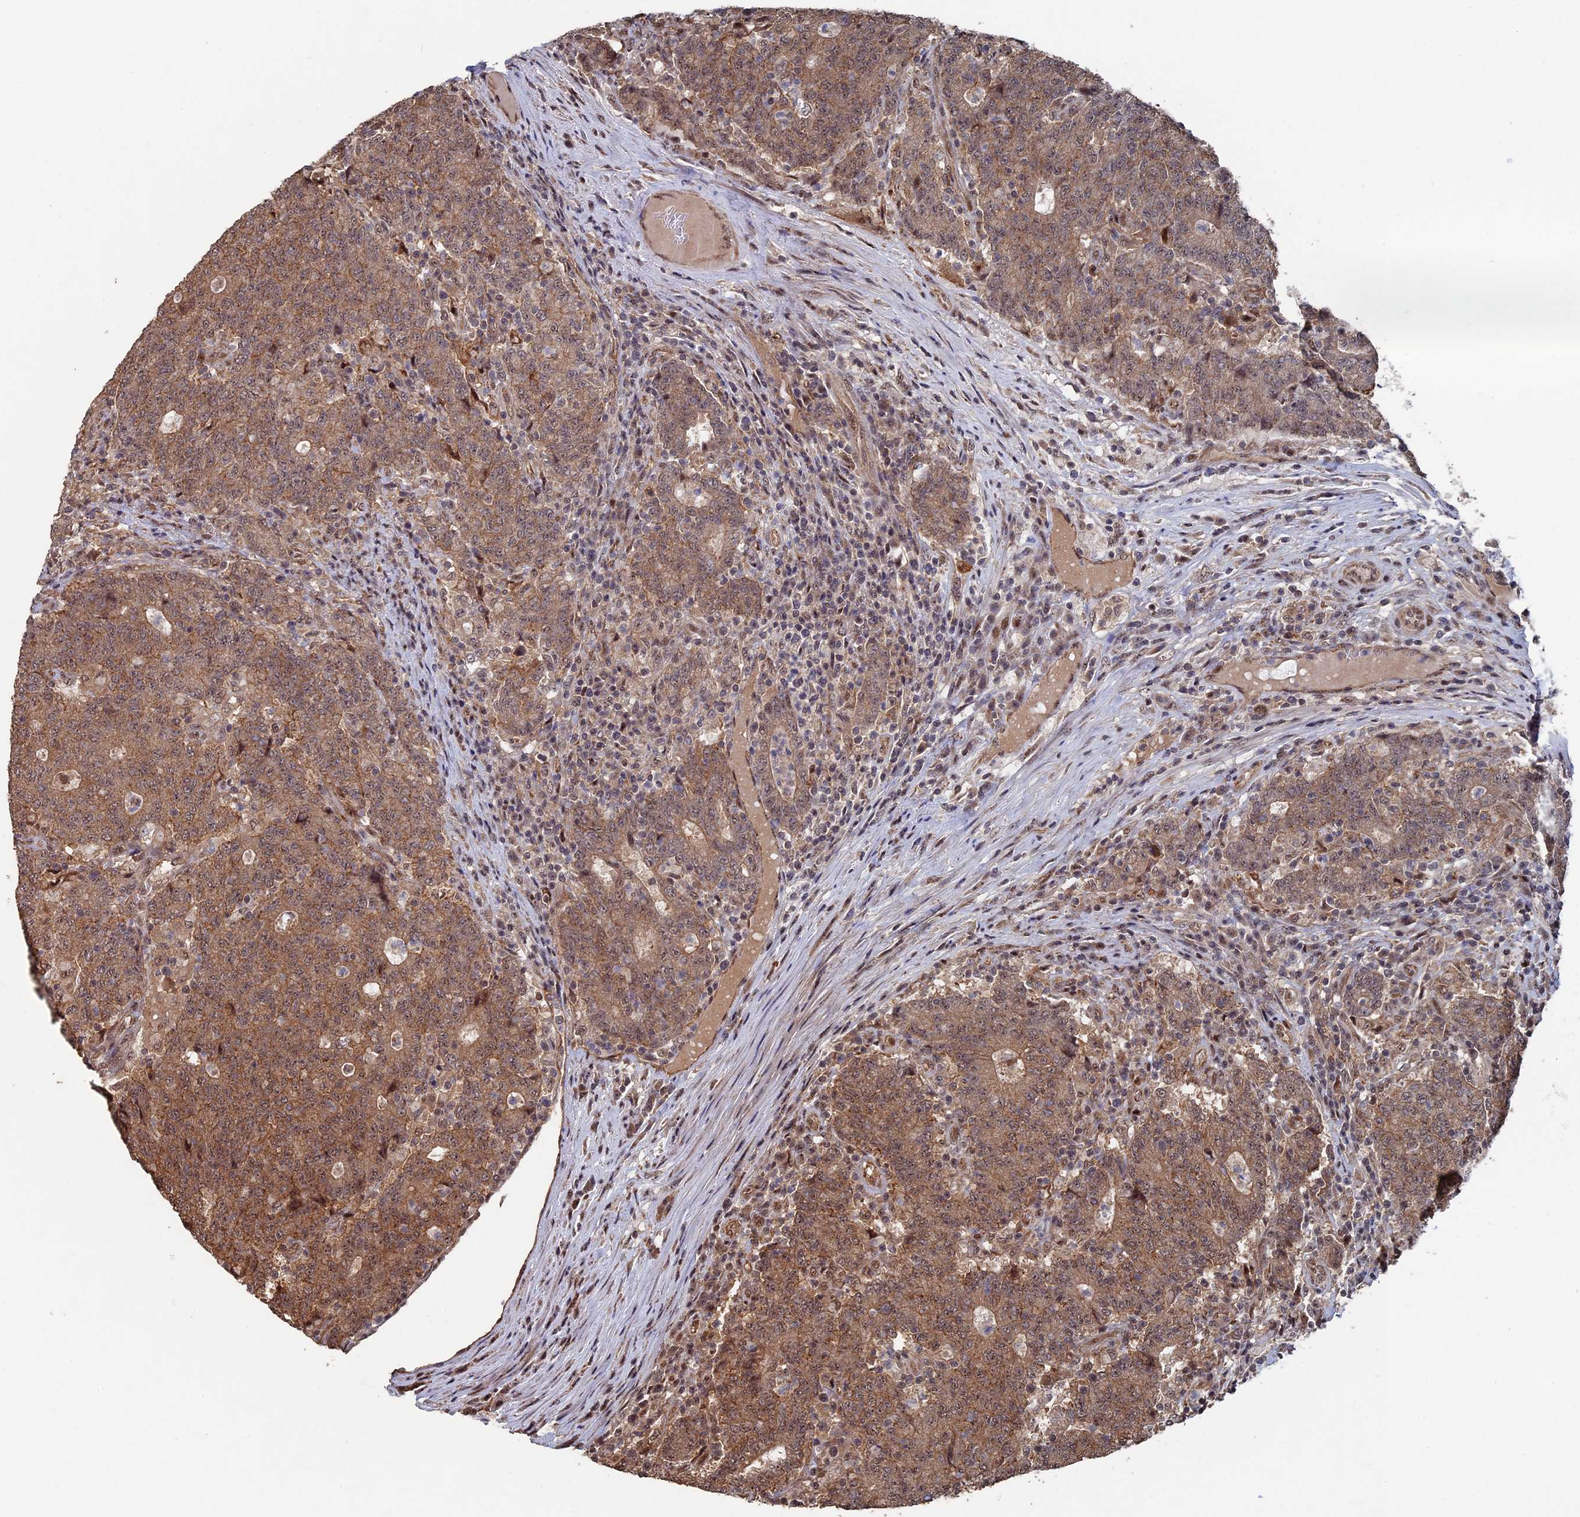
{"staining": {"intensity": "moderate", "quantity": ">75%", "location": "cytoplasmic/membranous,nuclear"}, "tissue": "colorectal cancer", "cell_type": "Tumor cells", "image_type": "cancer", "snomed": [{"axis": "morphology", "description": "Adenocarcinoma, NOS"}, {"axis": "topography", "description": "Colon"}], "caption": "Immunohistochemistry (IHC) photomicrograph of human colorectal cancer stained for a protein (brown), which exhibits medium levels of moderate cytoplasmic/membranous and nuclear expression in approximately >75% of tumor cells.", "gene": "KIAA1328", "patient": {"sex": "female", "age": 75}}